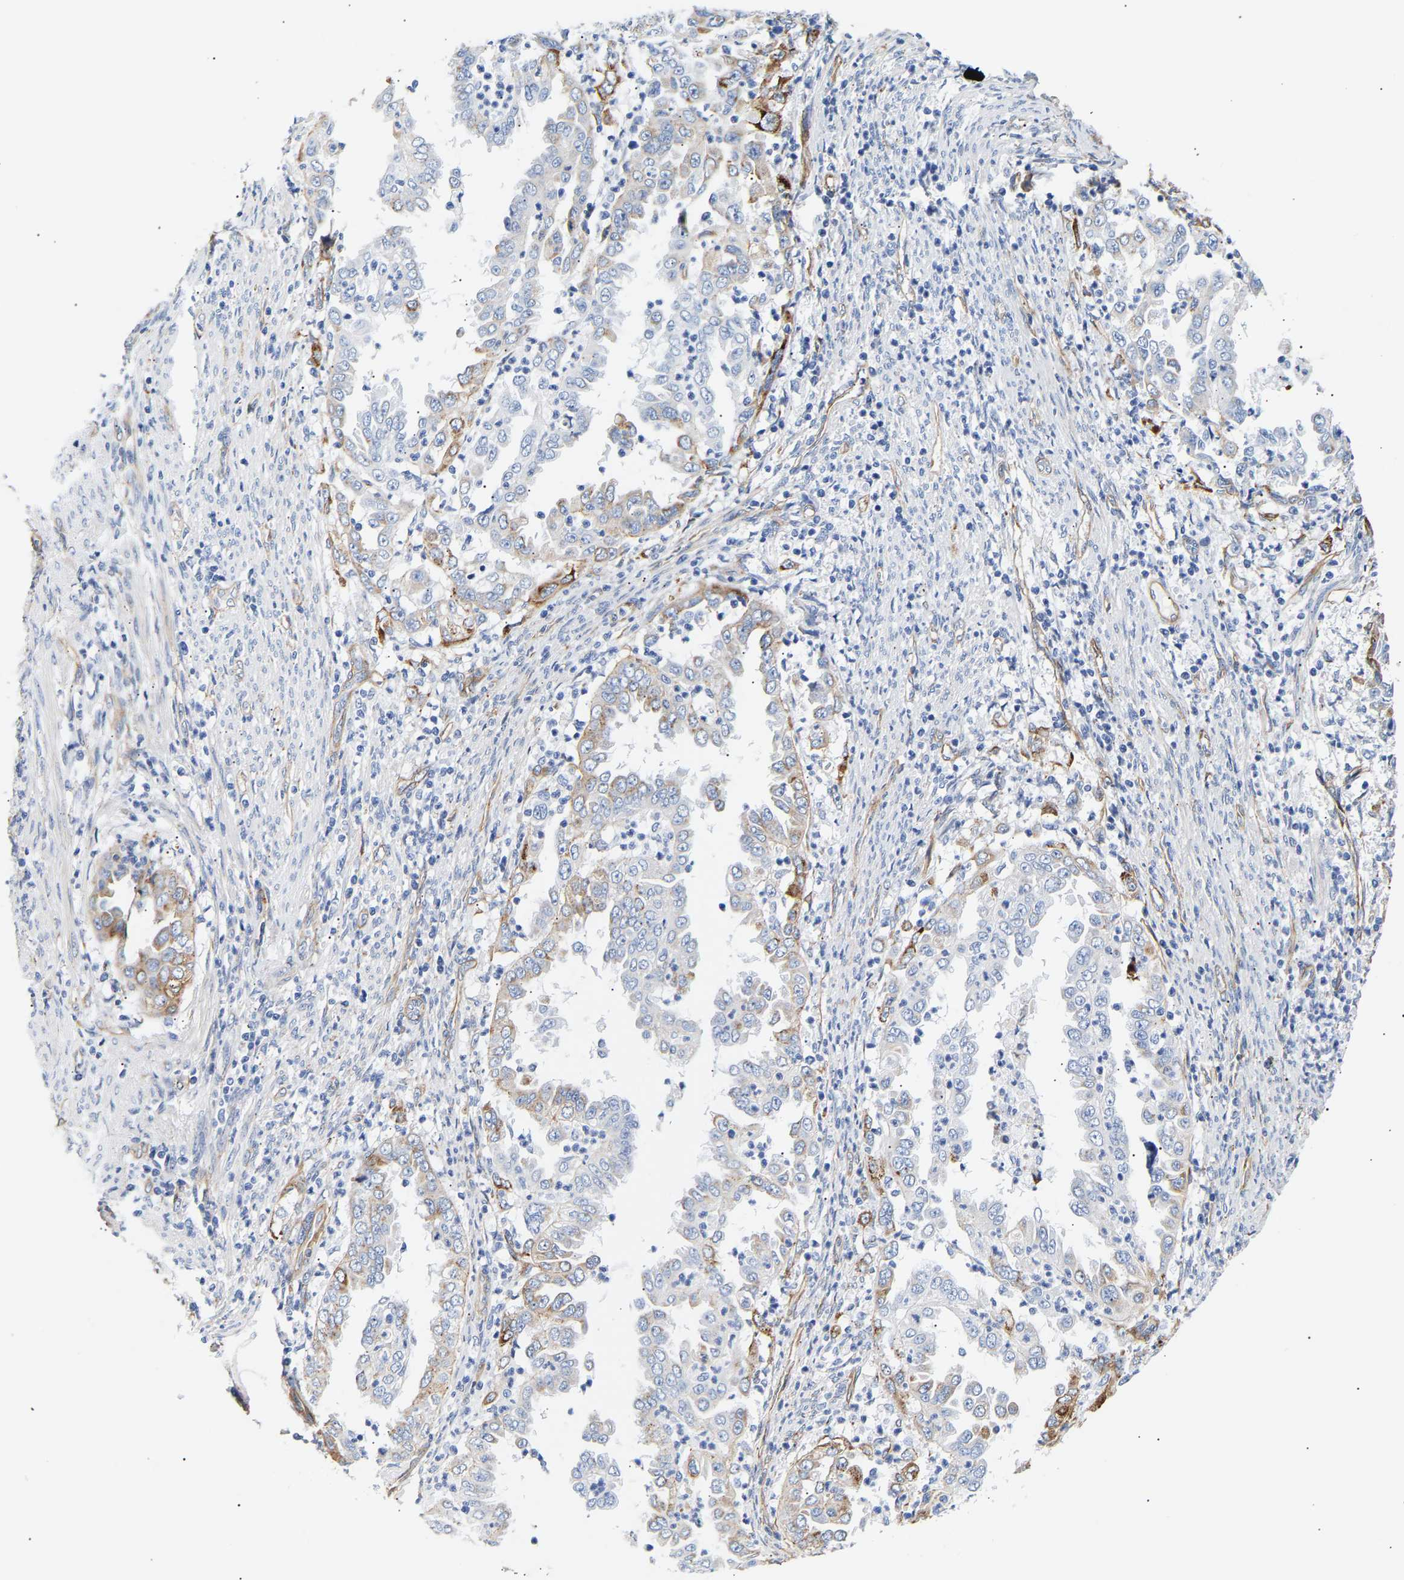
{"staining": {"intensity": "moderate", "quantity": "<25%", "location": "cytoplasmic/membranous"}, "tissue": "endometrial cancer", "cell_type": "Tumor cells", "image_type": "cancer", "snomed": [{"axis": "morphology", "description": "Adenocarcinoma, NOS"}, {"axis": "topography", "description": "Endometrium"}], "caption": "Endometrial cancer stained for a protein (brown) exhibits moderate cytoplasmic/membranous positive staining in approximately <25% of tumor cells.", "gene": "IGFBP7", "patient": {"sex": "female", "age": 85}}